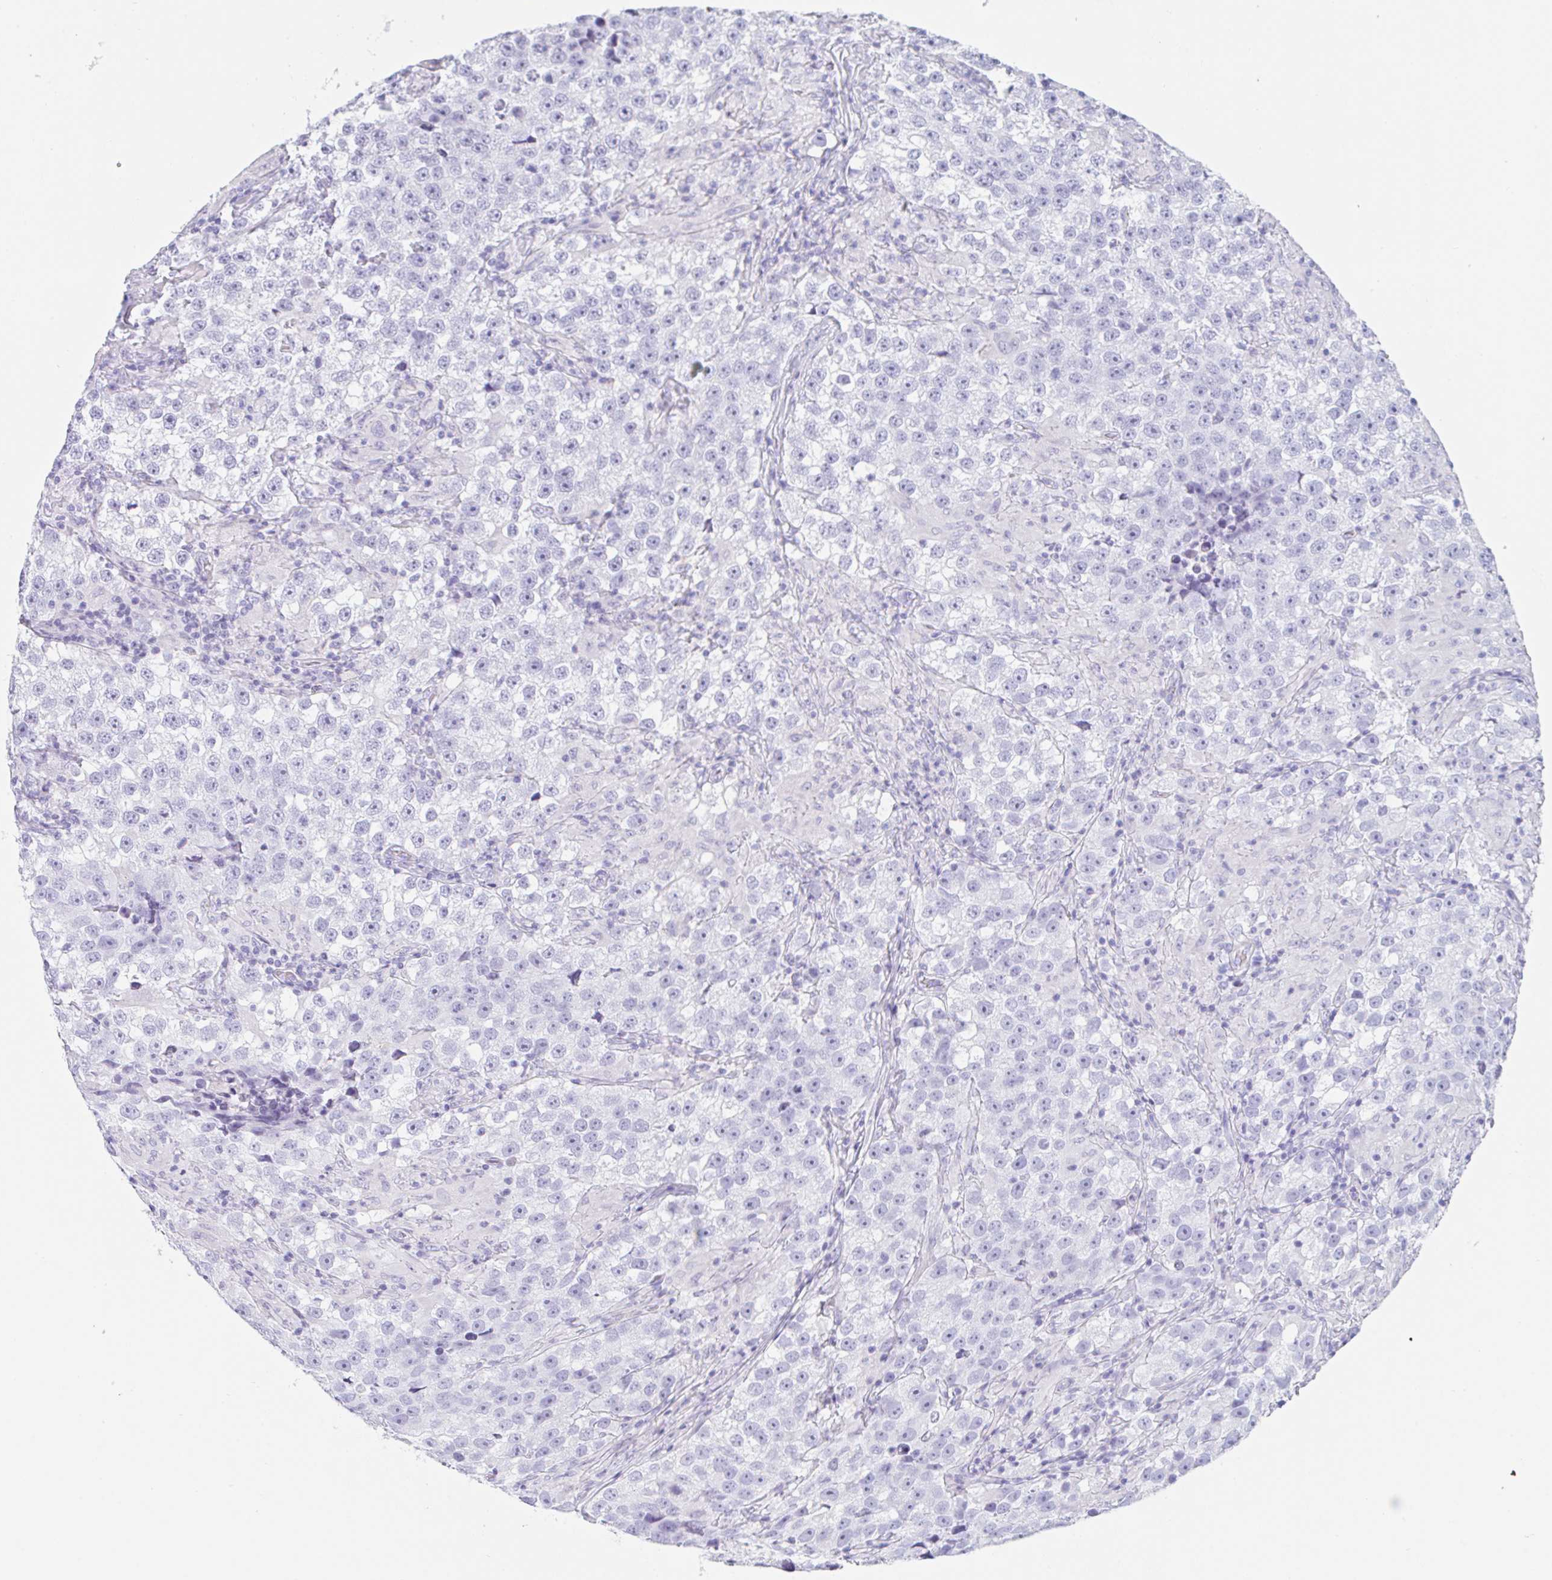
{"staining": {"intensity": "negative", "quantity": "none", "location": "none"}, "tissue": "testis cancer", "cell_type": "Tumor cells", "image_type": "cancer", "snomed": [{"axis": "morphology", "description": "Seminoma, NOS"}, {"axis": "topography", "description": "Testis"}], "caption": "Protein analysis of testis seminoma reveals no significant staining in tumor cells. Brightfield microscopy of IHC stained with DAB (brown) and hematoxylin (blue), captured at high magnification.", "gene": "TAS2R41", "patient": {"sex": "male", "age": 46}}